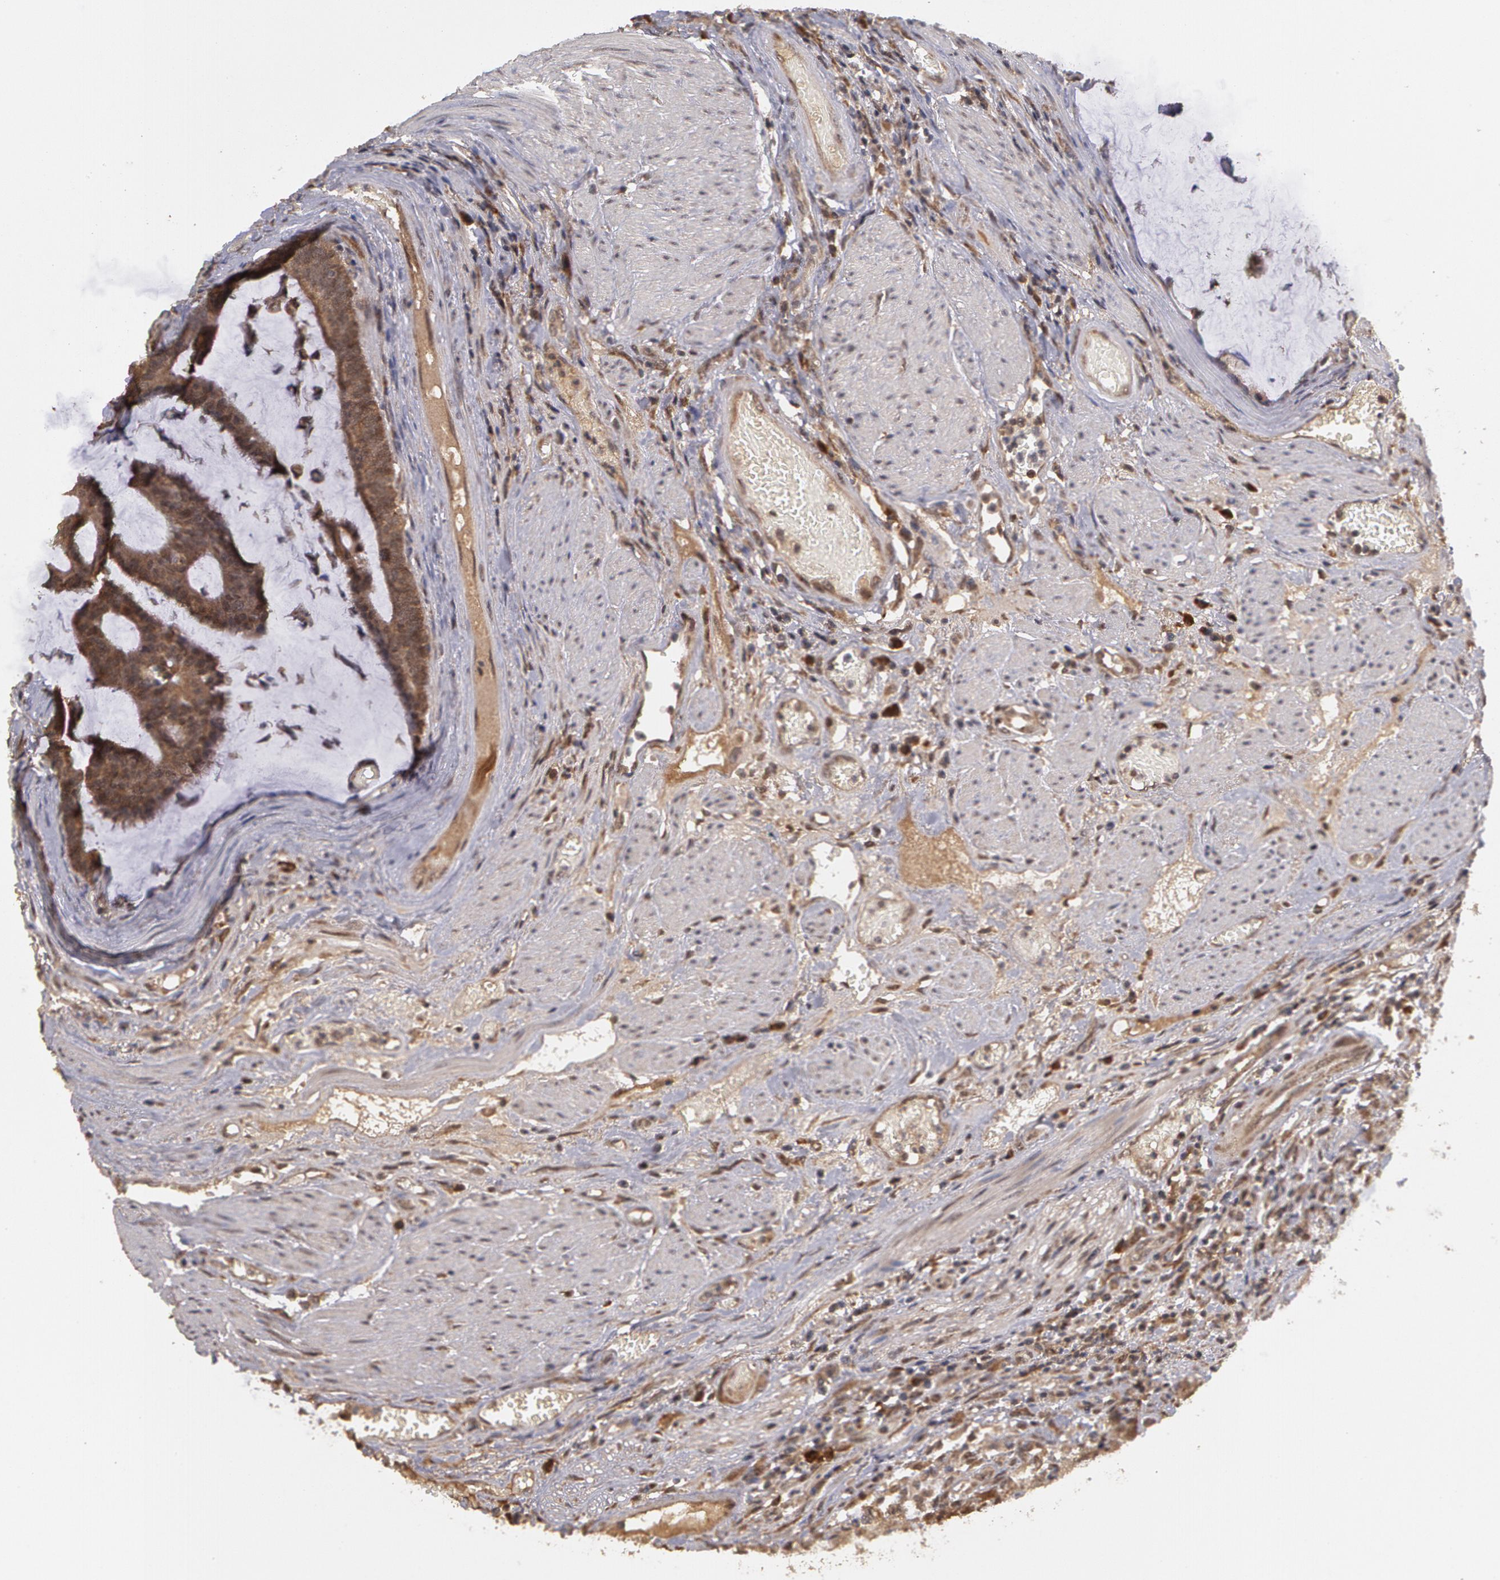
{"staining": {"intensity": "strong", "quantity": ">75%", "location": "cytoplasmic/membranous"}, "tissue": "colorectal cancer", "cell_type": "Tumor cells", "image_type": "cancer", "snomed": [{"axis": "morphology", "description": "Adenocarcinoma, NOS"}, {"axis": "topography", "description": "Colon"}], "caption": "Immunohistochemistry (IHC) photomicrograph of neoplastic tissue: human adenocarcinoma (colorectal) stained using immunohistochemistry (IHC) reveals high levels of strong protein expression localized specifically in the cytoplasmic/membranous of tumor cells, appearing as a cytoplasmic/membranous brown color.", "gene": "GLIS1", "patient": {"sex": "female", "age": 84}}